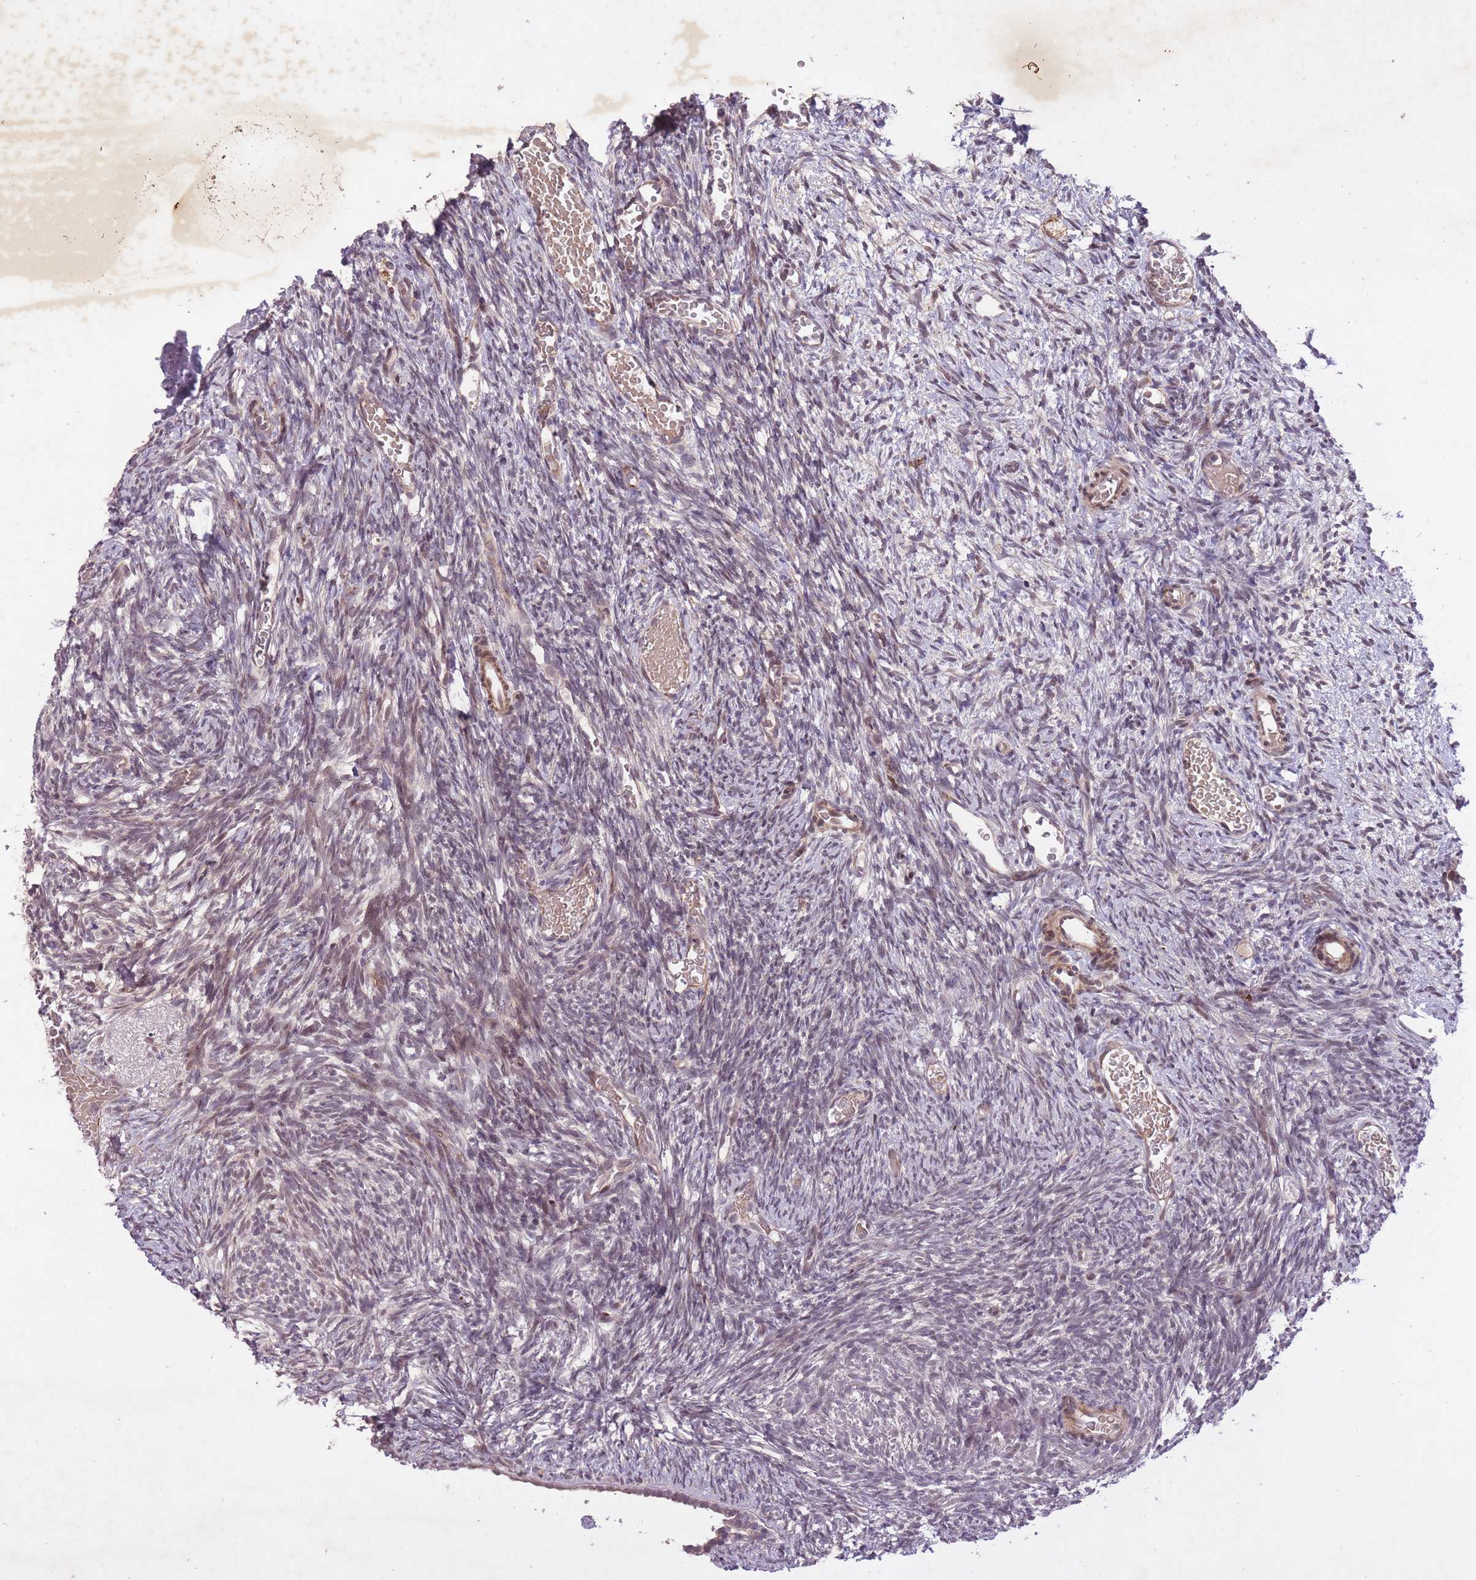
{"staining": {"intensity": "weak", "quantity": "<25%", "location": "nuclear"}, "tissue": "ovary", "cell_type": "Follicle cells", "image_type": "normal", "snomed": [{"axis": "morphology", "description": "Normal tissue, NOS"}, {"axis": "topography", "description": "Ovary"}], "caption": "Protein analysis of benign ovary reveals no significant staining in follicle cells.", "gene": "CBX6", "patient": {"sex": "female", "age": 39}}